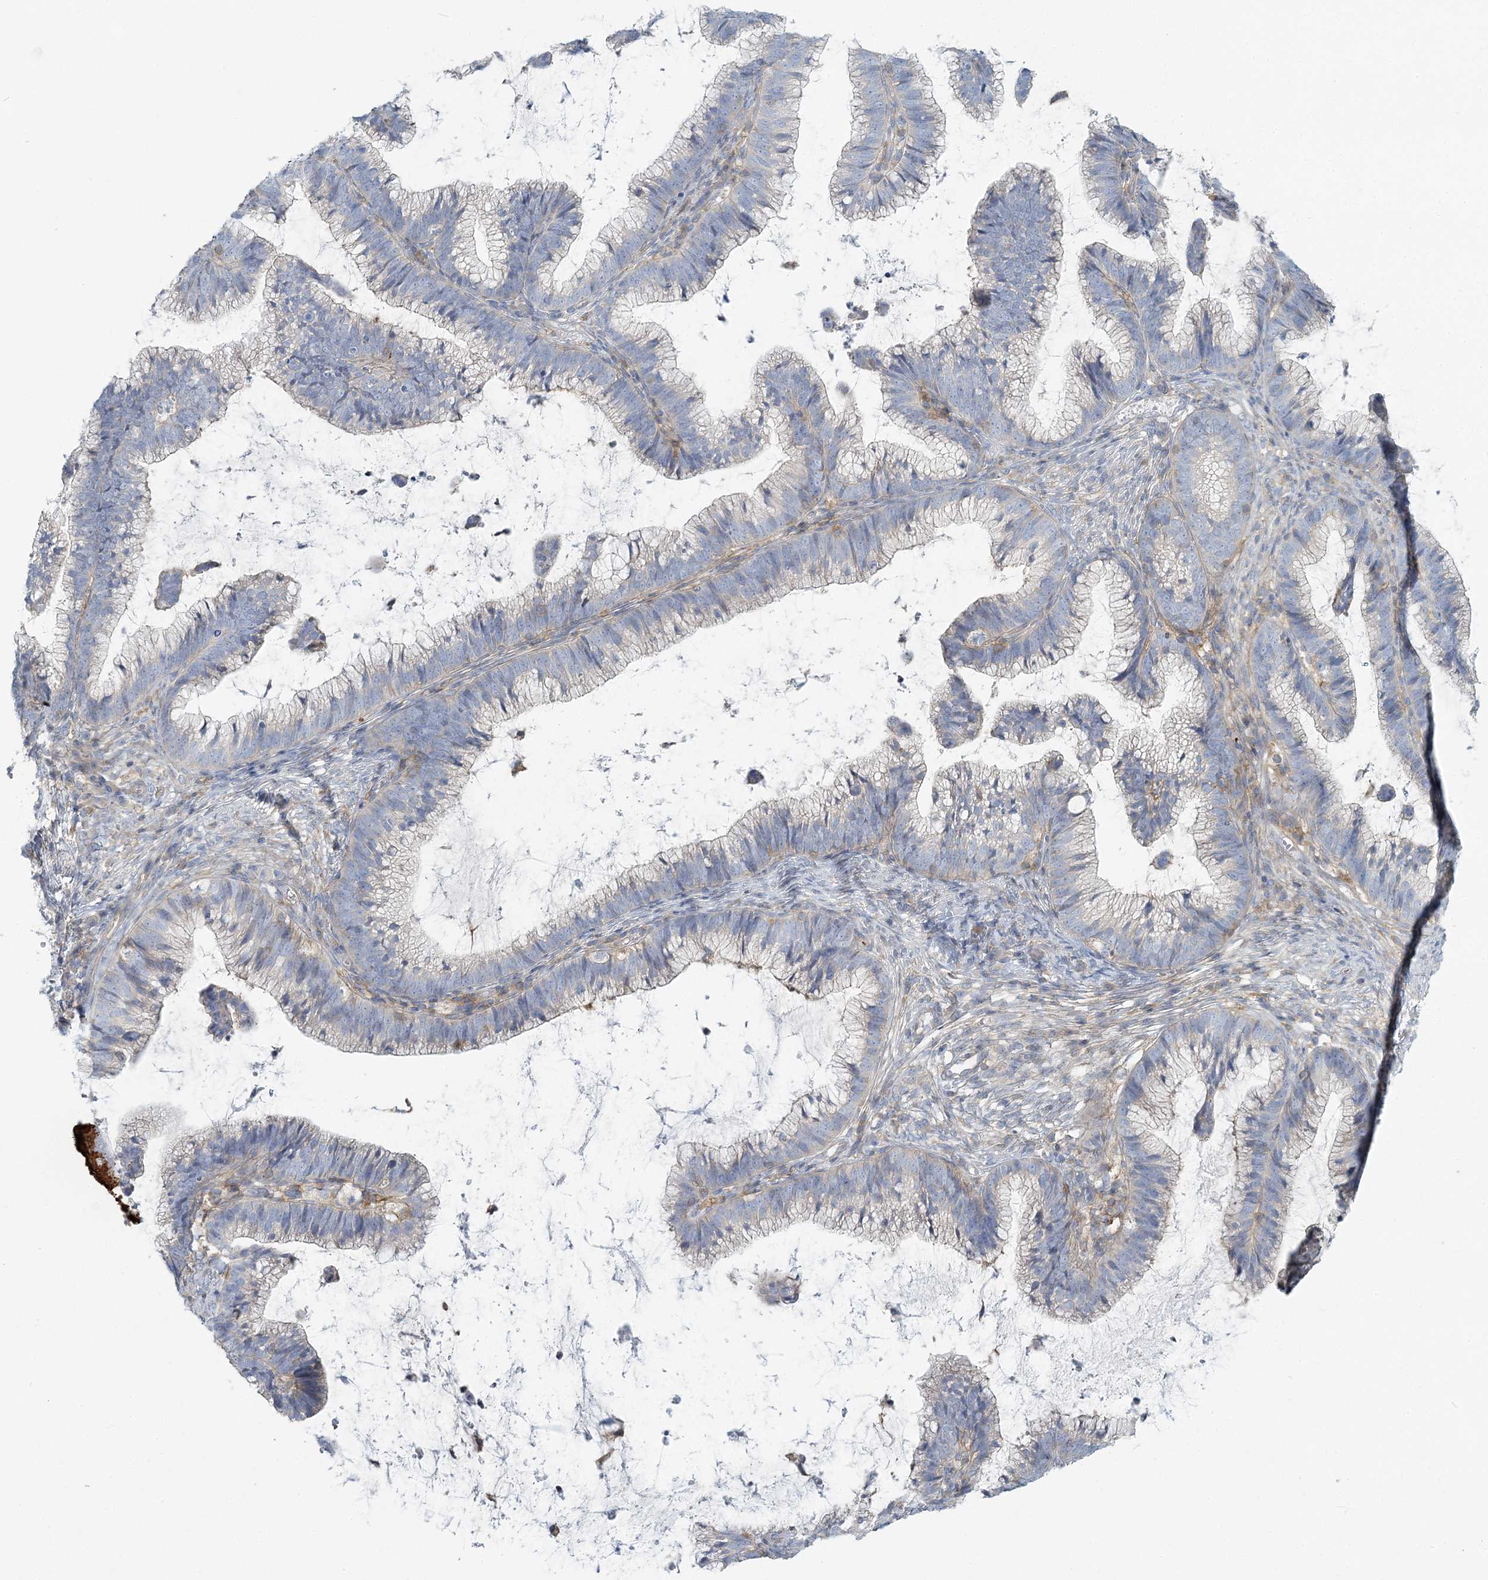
{"staining": {"intensity": "negative", "quantity": "none", "location": "none"}, "tissue": "cervical cancer", "cell_type": "Tumor cells", "image_type": "cancer", "snomed": [{"axis": "morphology", "description": "Adenocarcinoma, NOS"}, {"axis": "topography", "description": "Cervix"}], "caption": "An image of cervical adenocarcinoma stained for a protein exhibits no brown staining in tumor cells.", "gene": "CUEDC2", "patient": {"sex": "female", "age": 36}}